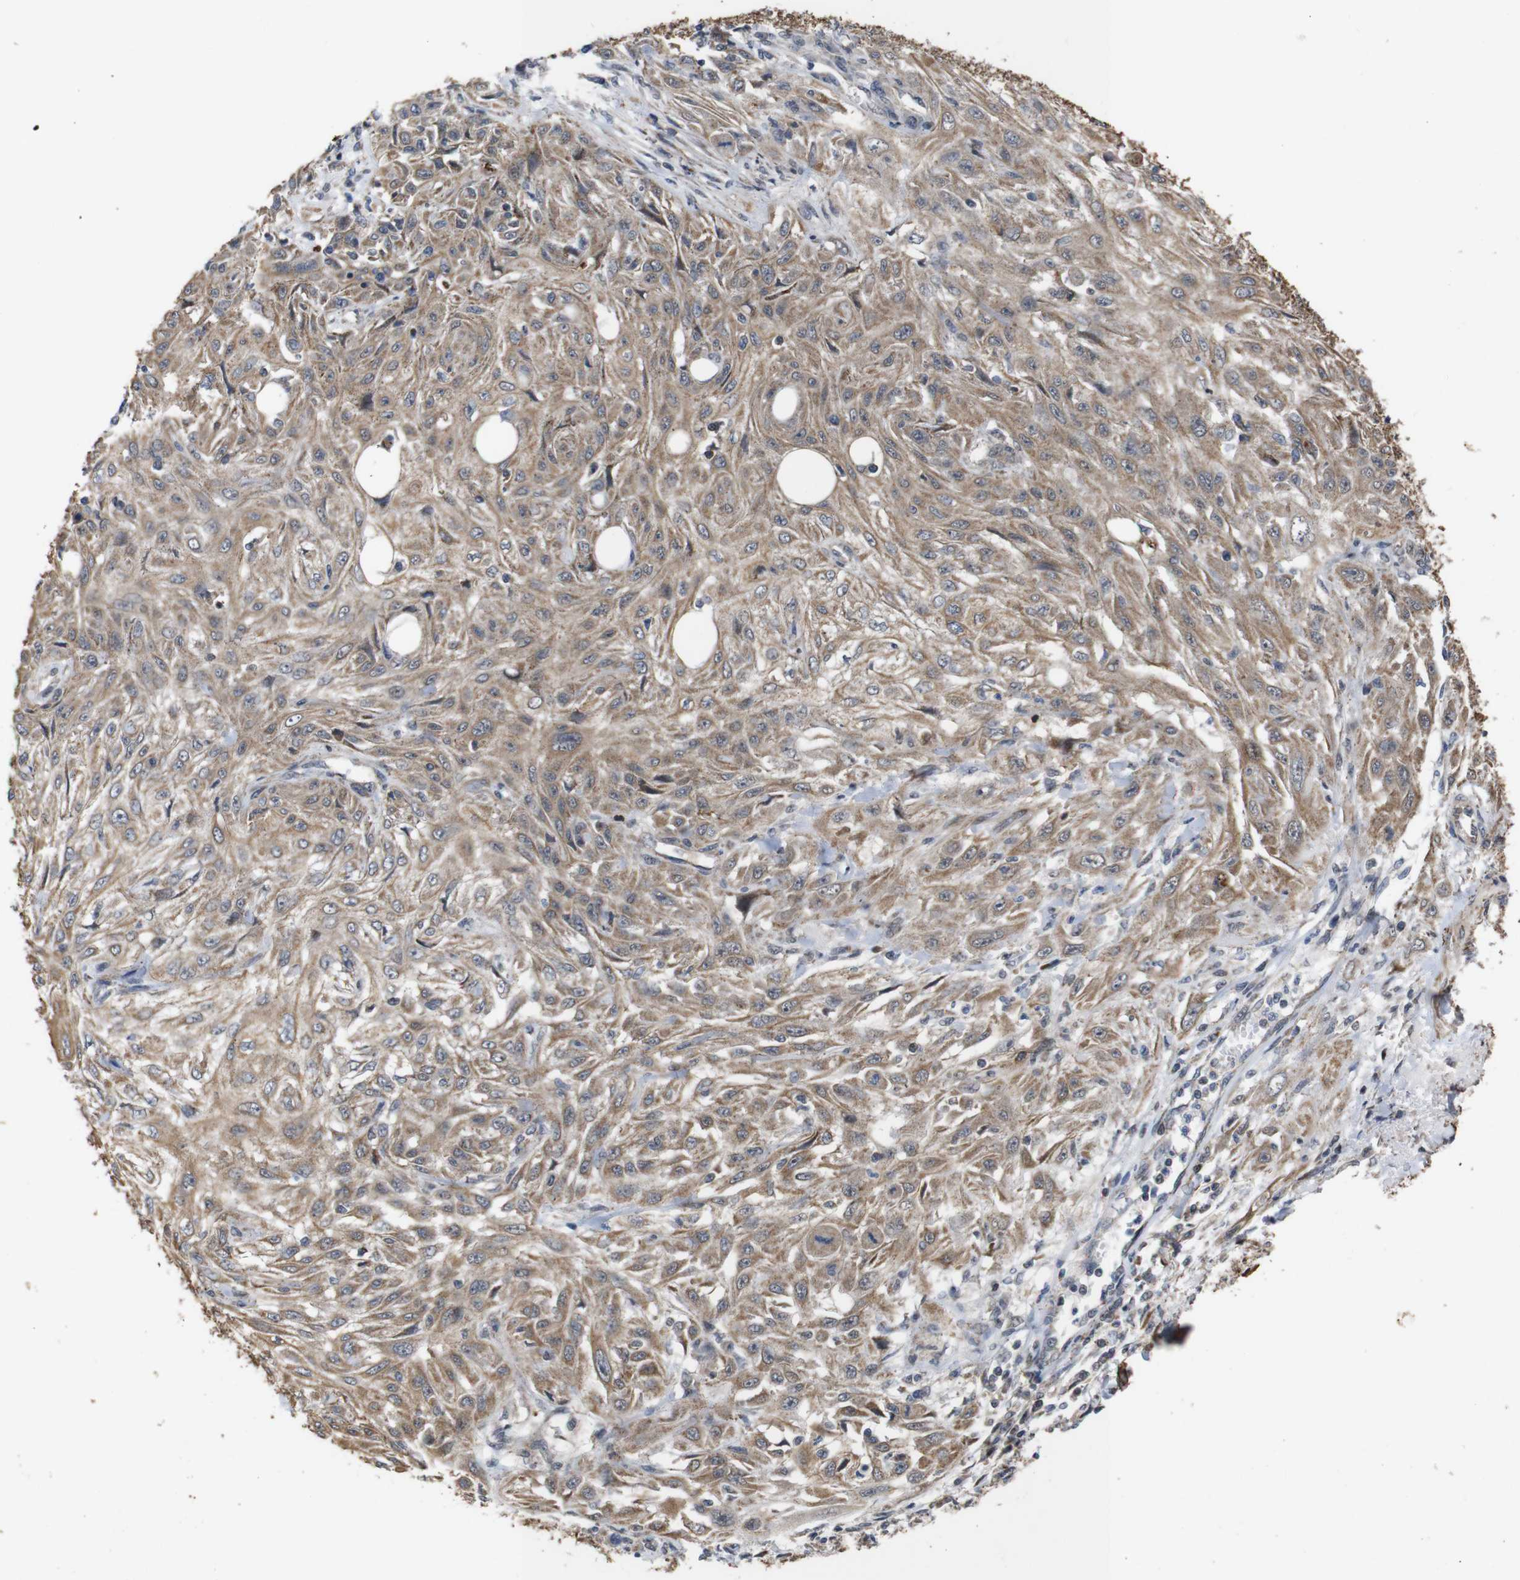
{"staining": {"intensity": "moderate", "quantity": ">75%", "location": "cytoplasmic/membranous"}, "tissue": "skin cancer", "cell_type": "Tumor cells", "image_type": "cancer", "snomed": [{"axis": "morphology", "description": "Squamous cell carcinoma, NOS"}, {"axis": "topography", "description": "Skin"}], "caption": "Immunohistochemical staining of human skin cancer (squamous cell carcinoma) reveals moderate cytoplasmic/membranous protein expression in about >75% of tumor cells.", "gene": "ATP7B", "patient": {"sex": "male", "age": 75}}